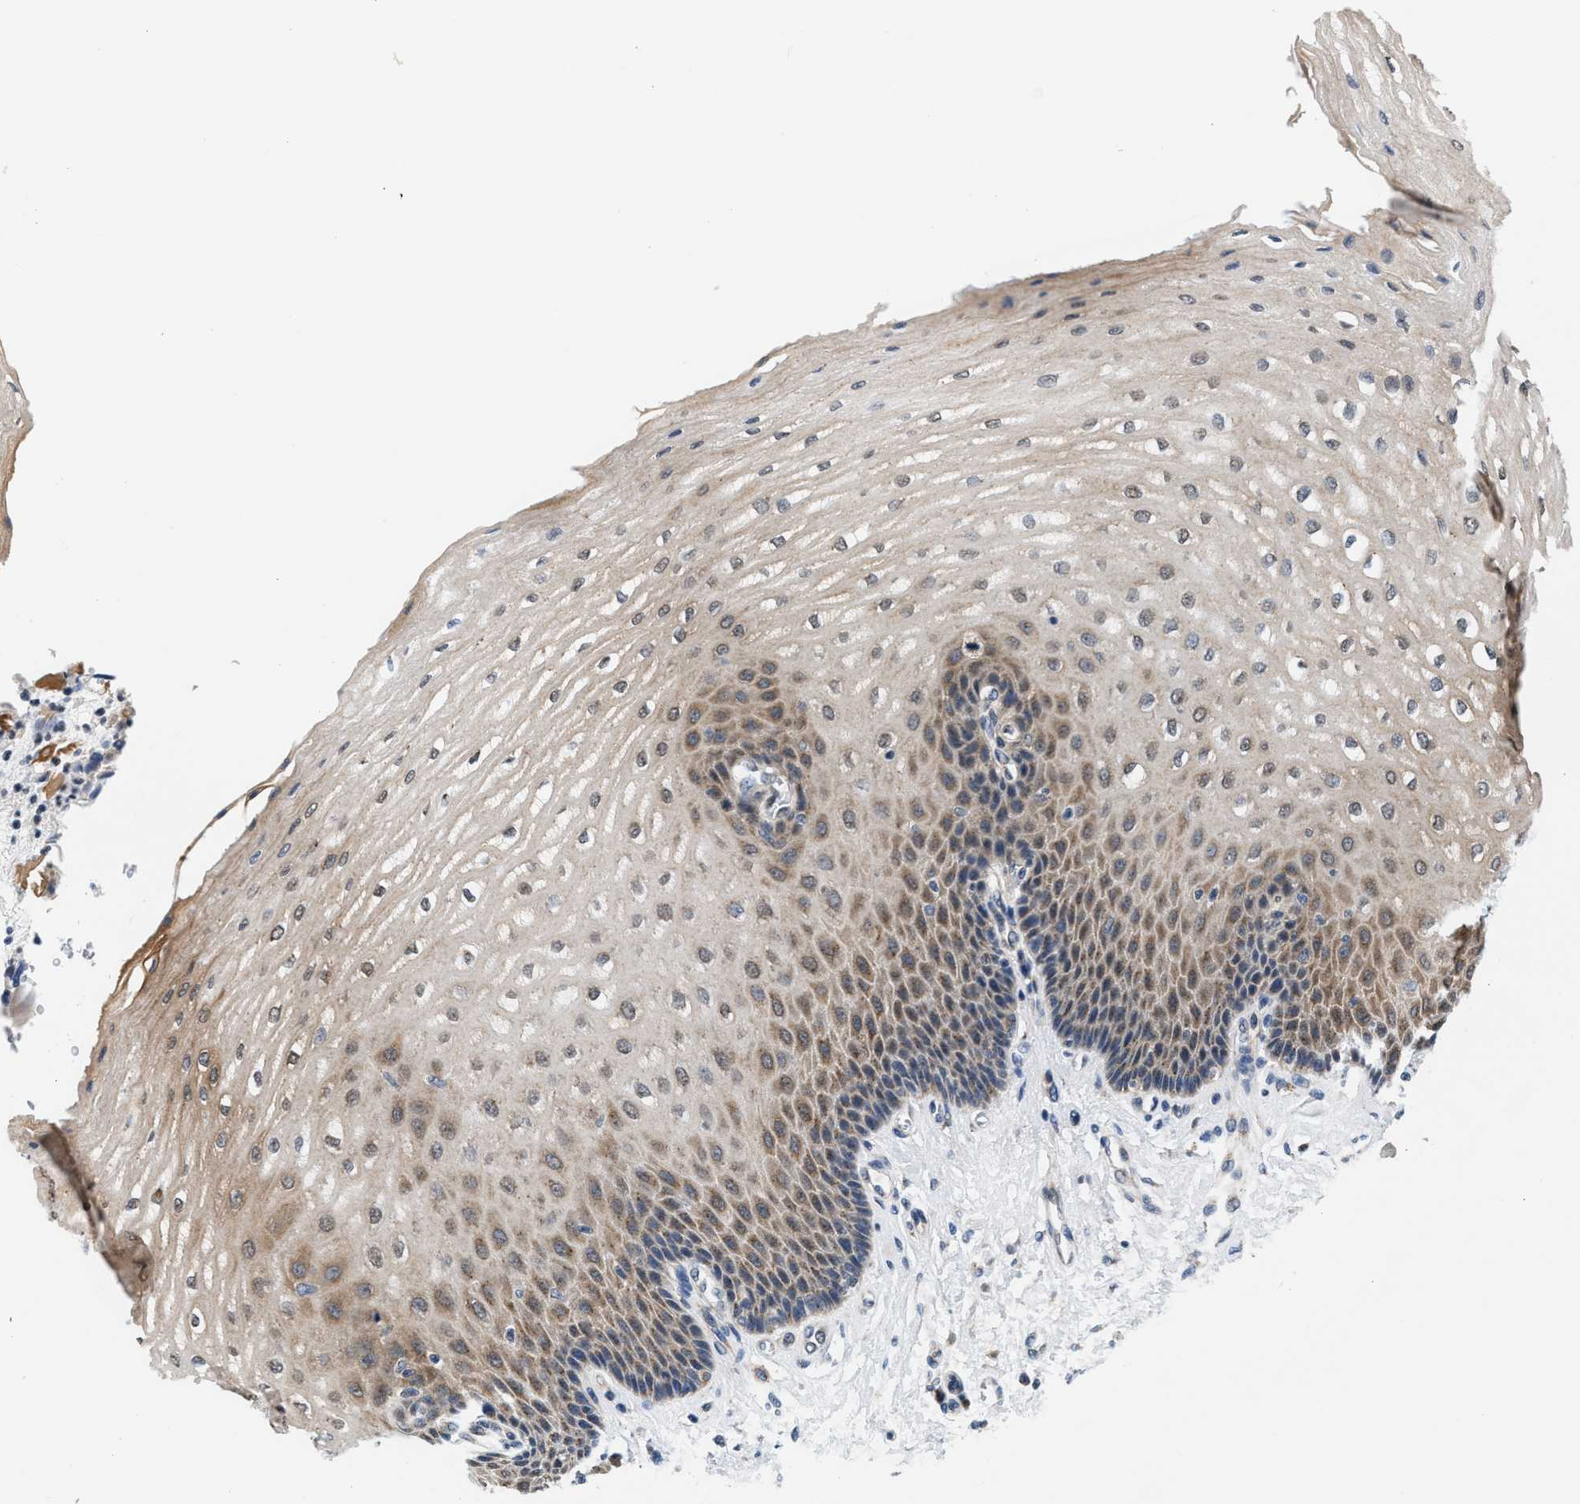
{"staining": {"intensity": "moderate", "quantity": ">75%", "location": "cytoplasmic/membranous"}, "tissue": "esophagus", "cell_type": "Squamous epithelial cells", "image_type": "normal", "snomed": [{"axis": "morphology", "description": "Normal tissue, NOS"}, {"axis": "topography", "description": "Esophagus"}], "caption": "IHC micrograph of normal human esophagus stained for a protein (brown), which shows medium levels of moderate cytoplasmic/membranous staining in approximately >75% of squamous epithelial cells.", "gene": "KCNMB2", "patient": {"sex": "male", "age": 54}}